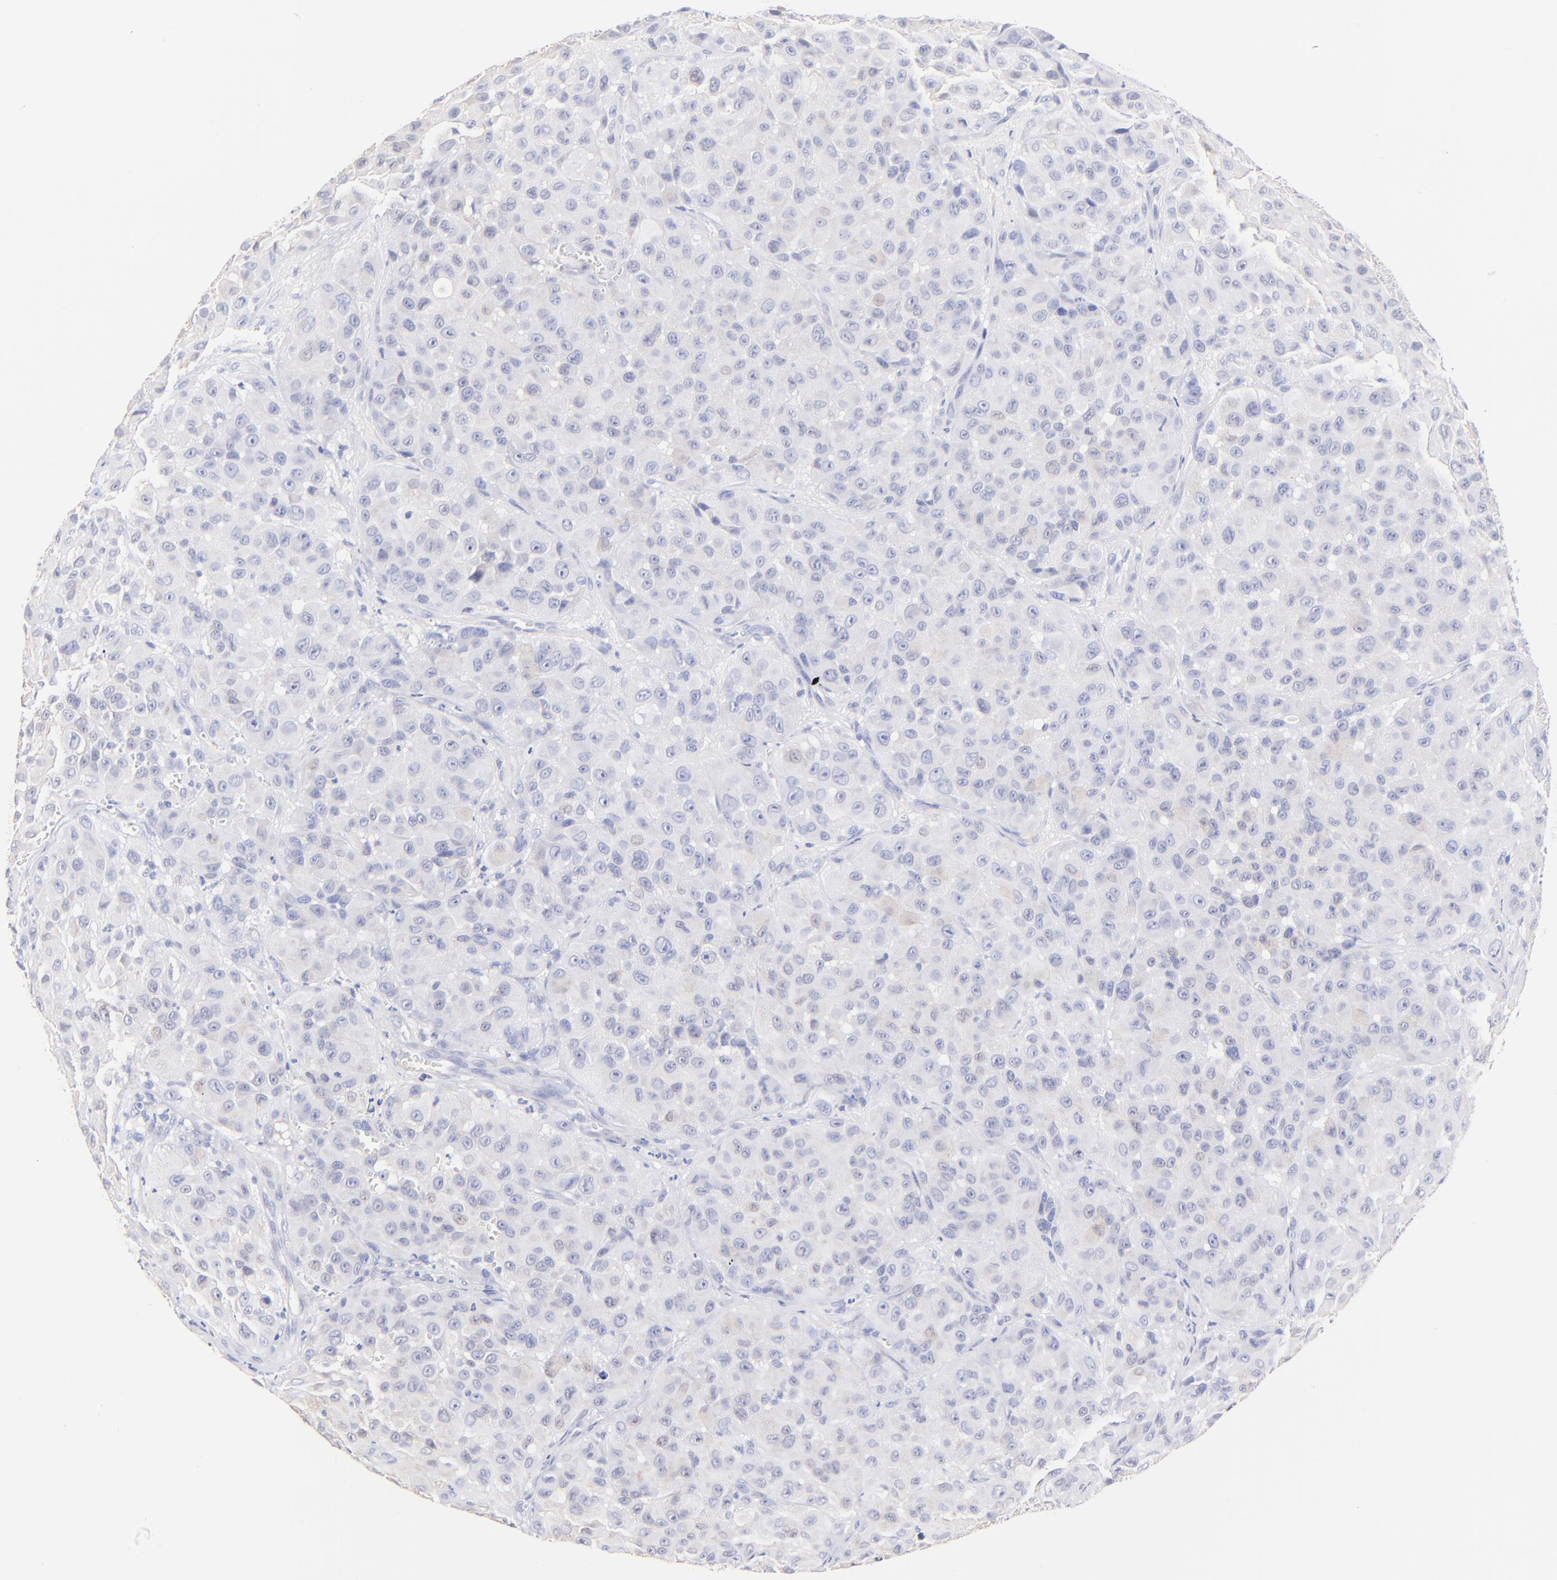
{"staining": {"intensity": "negative", "quantity": "none", "location": "none"}, "tissue": "melanoma", "cell_type": "Tumor cells", "image_type": "cancer", "snomed": [{"axis": "morphology", "description": "Malignant melanoma, NOS"}, {"axis": "topography", "description": "Skin"}], "caption": "Immunohistochemistry of malignant melanoma shows no expression in tumor cells.", "gene": "ASB9", "patient": {"sex": "female", "age": 21}}